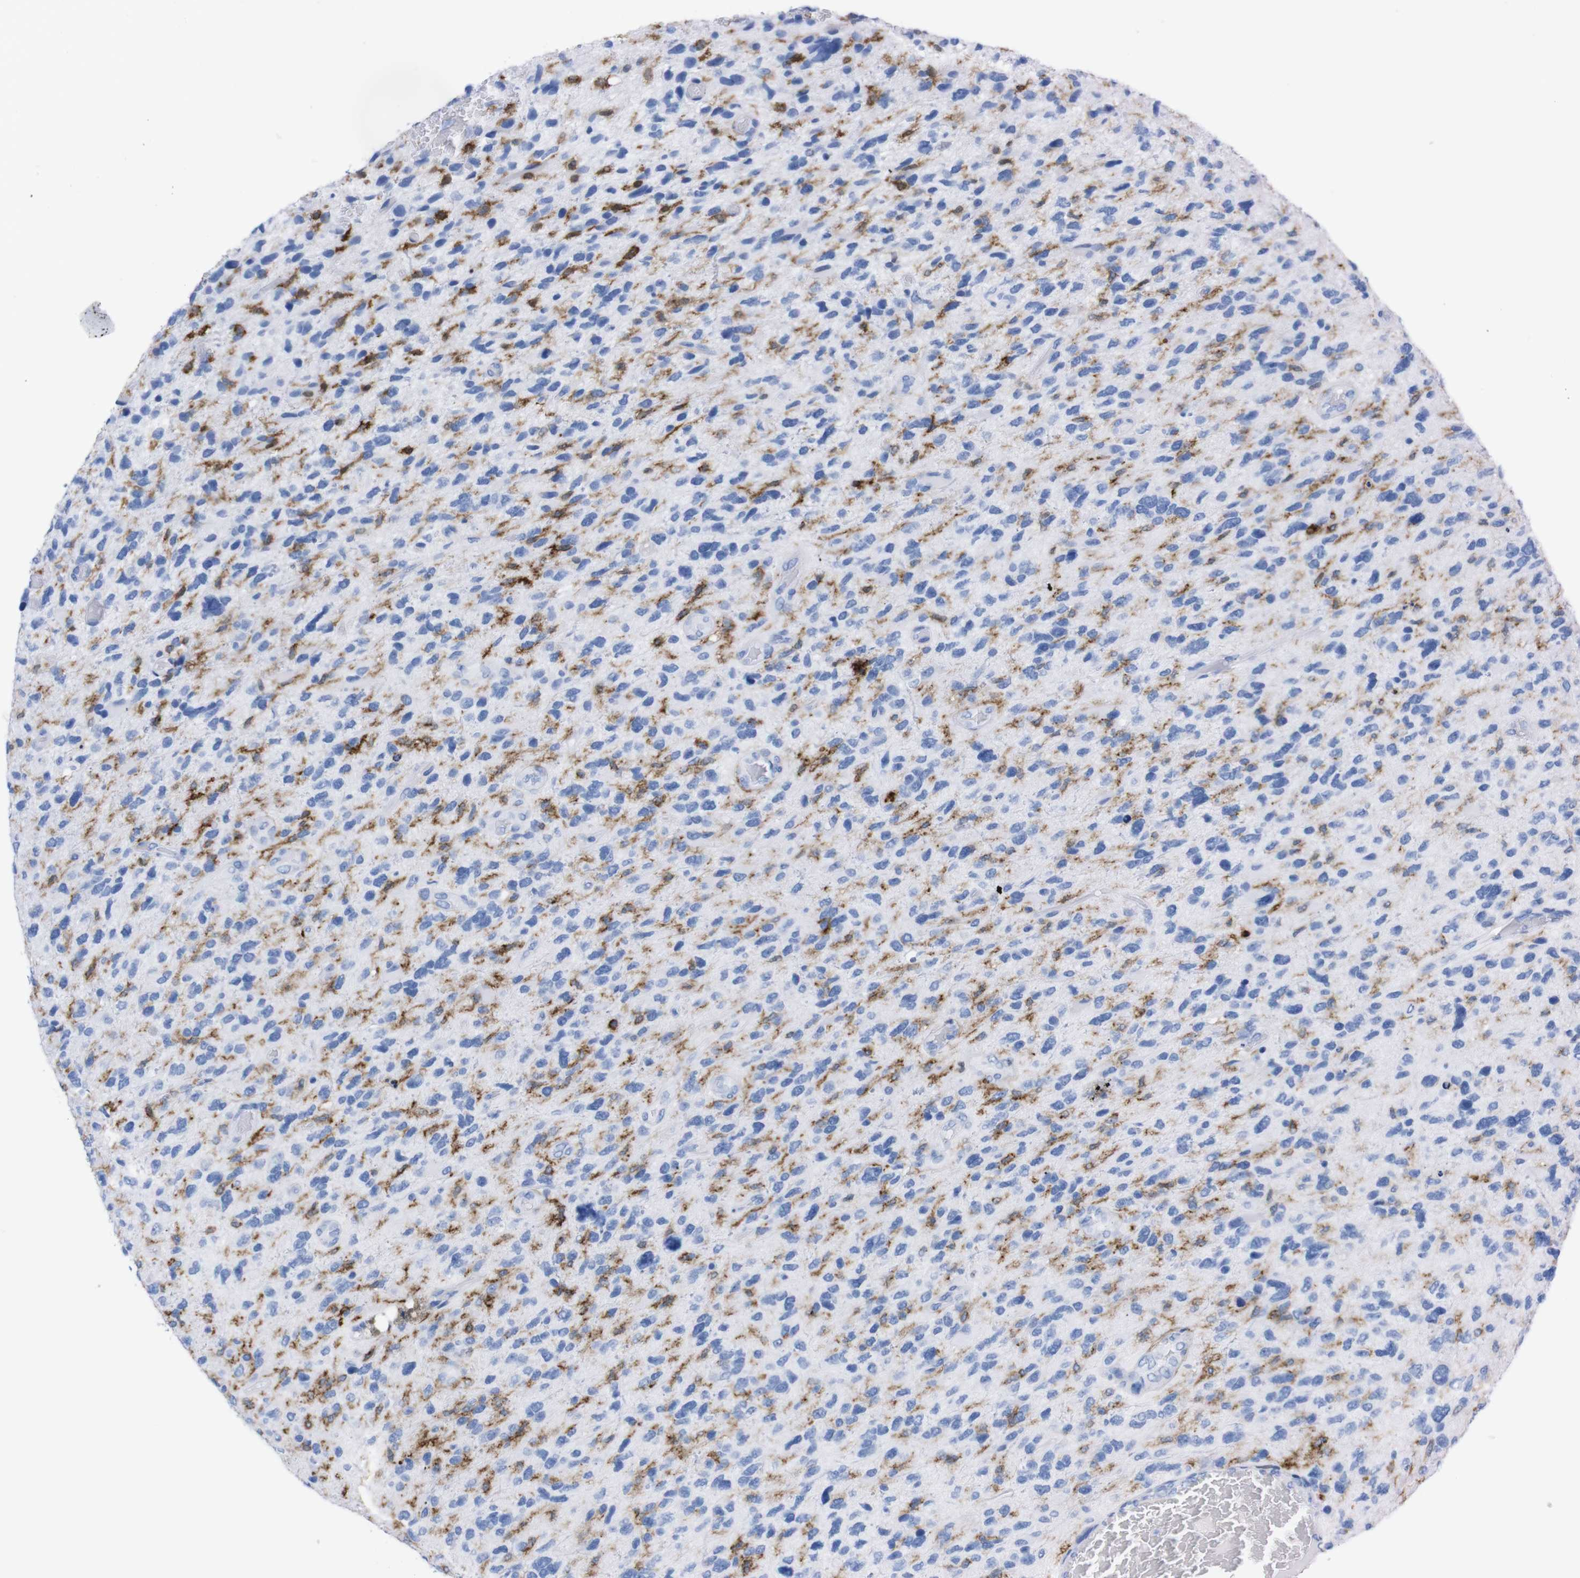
{"staining": {"intensity": "negative", "quantity": "none", "location": "none"}, "tissue": "glioma", "cell_type": "Tumor cells", "image_type": "cancer", "snomed": [{"axis": "morphology", "description": "Glioma, malignant, High grade"}, {"axis": "topography", "description": "Brain"}], "caption": "This histopathology image is of glioma stained with immunohistochemistry to label a protein in brown with the nuclei are counter-stained blue. There is no expression in tumor cells.", "gene": "P2RY12", "patient": {"sex": "female", "age": 58}}